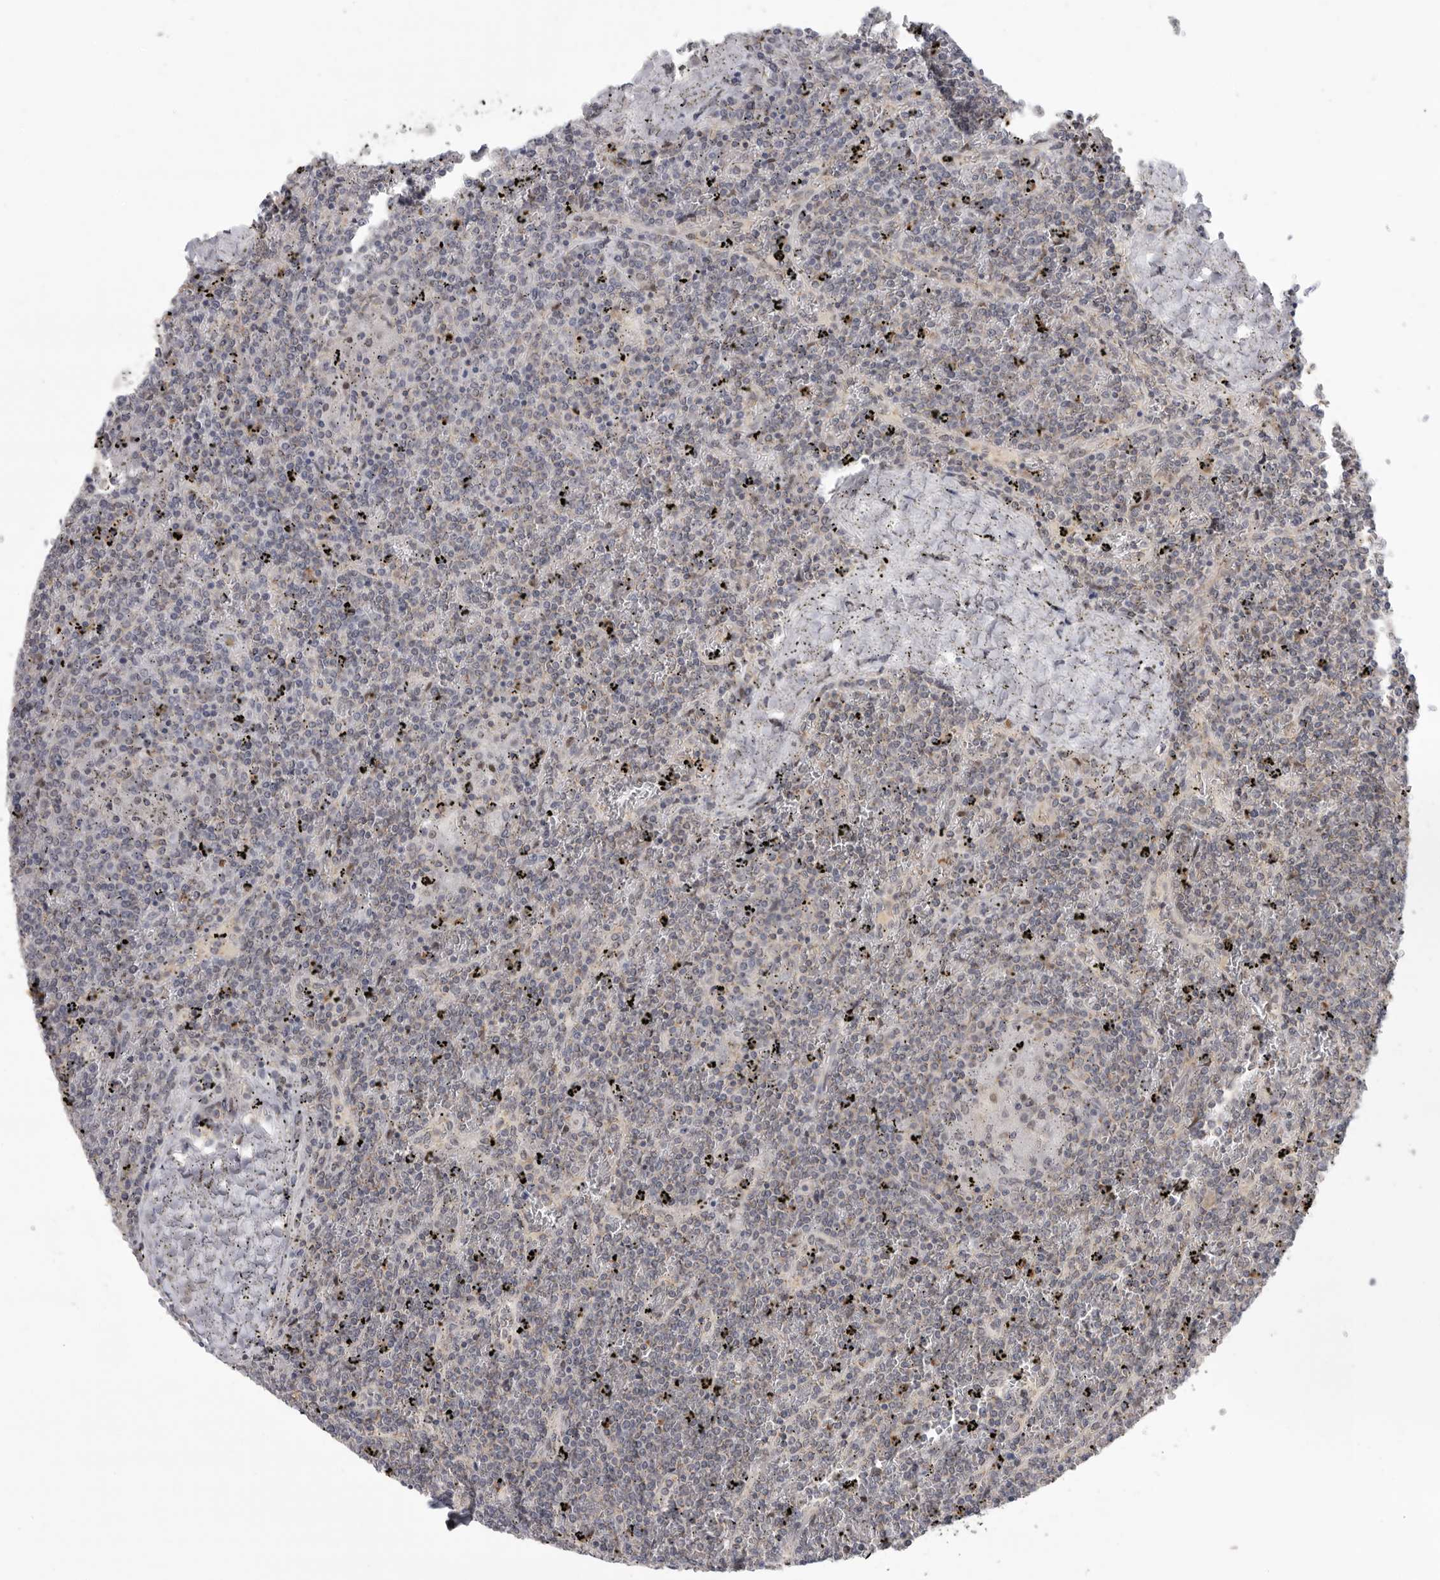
{"staining": {"intensity": "negative", "quantity": "none", "location": "none"}, "tissue": "lymphoma", "cell_type": "Tumor cells", "image_type": "cancer", "snomed": [{"axis": "morphology", "description": "Malignant lymphoma, non-Hodgkin's type, Low grade"}, {"axis": "topography", "description": "Spleen"}], "caption": "Tumor cells are negative for brown protein staining in lymphoma.", "gene": "KLK5", "patient": {"sex": "female", "age": 19}}